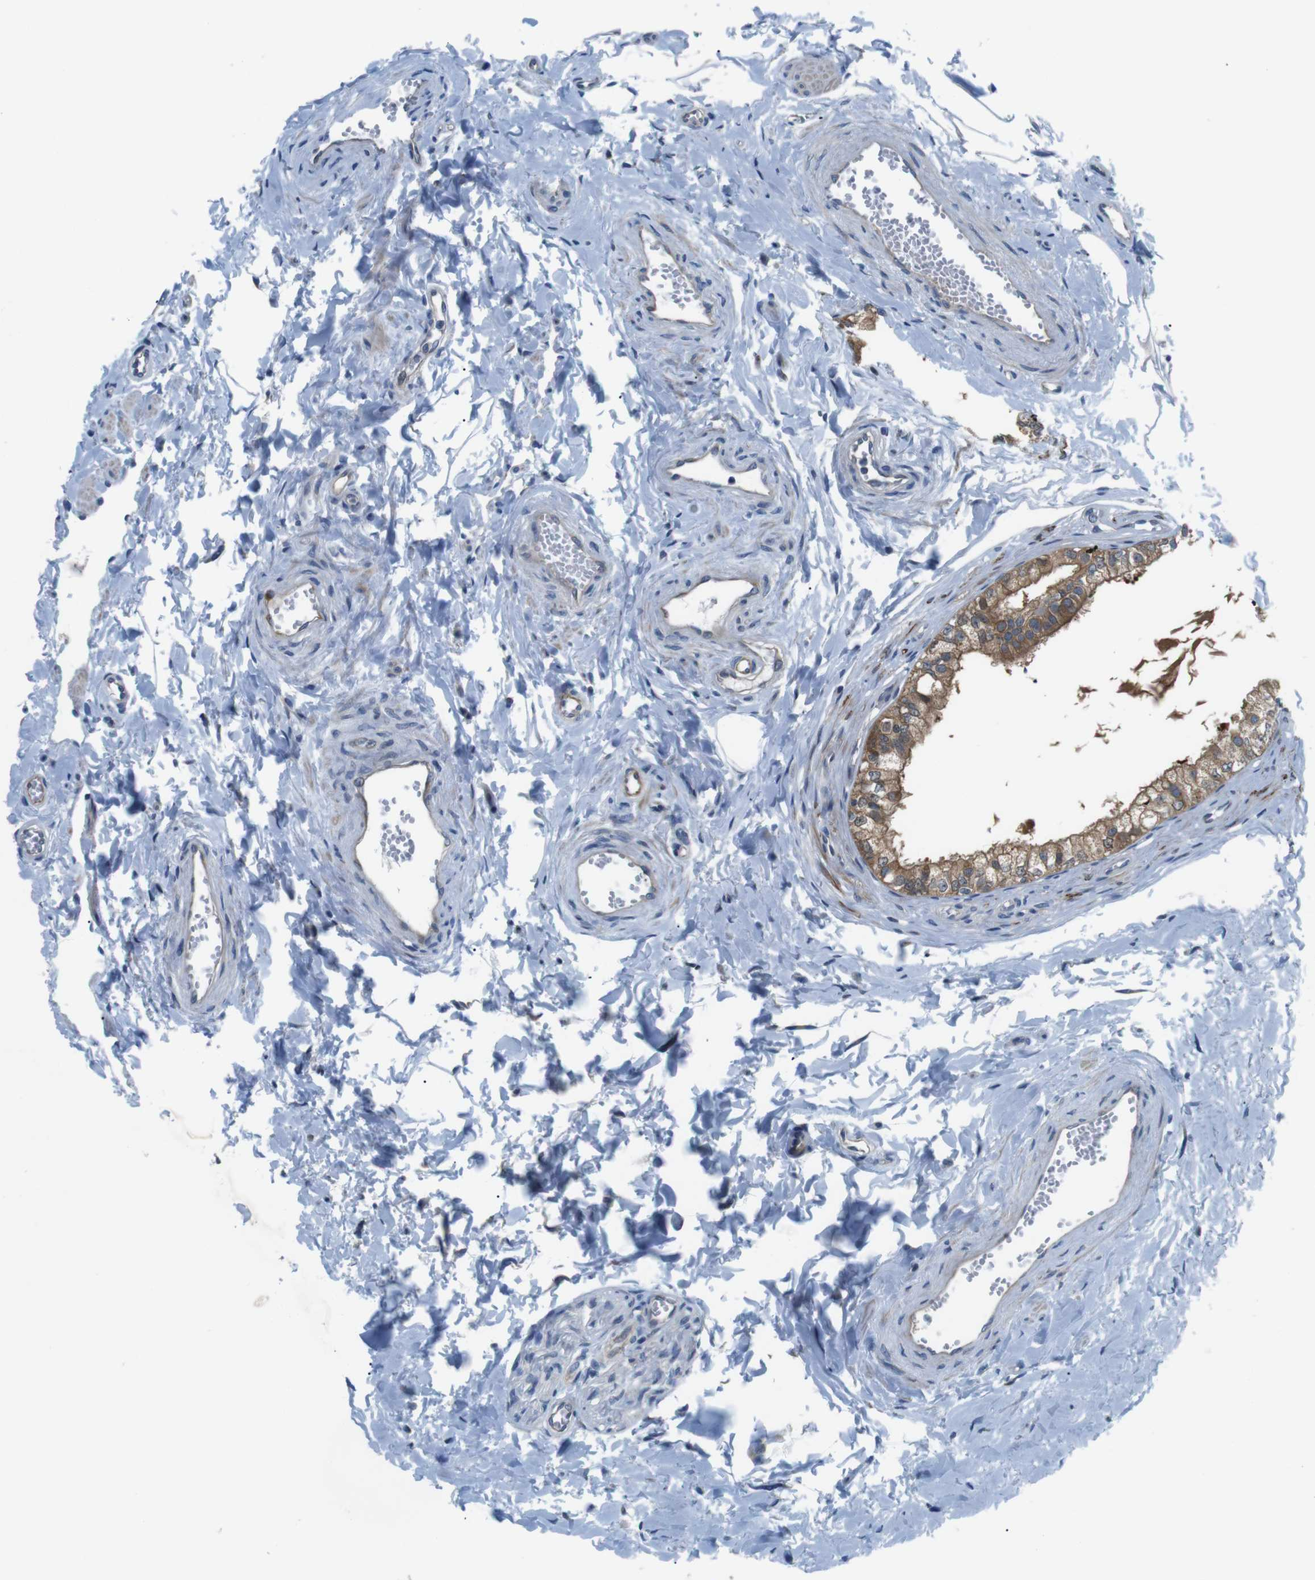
{"staining": {"intensity": "moderate", "quantity": ">75%", "location": "cytoplasmic/membranous"}, "tissue": "epididymis", "cell_type": "Glandular cells", "image_type": "normal", "snomed": [{"axis": "morphology", "description": "Normal tissue, NOS"}, {"axis": "topography", "description": "Epididymis"}], "caption": "Unremarkable epididymis reveals moderate cytoplasmic/membranous expression in approximately >75% of glandular cells, visualized by immunohistochemistry.", "gene": "JAK1", "patient": {"sex": "male", "age": 56}}